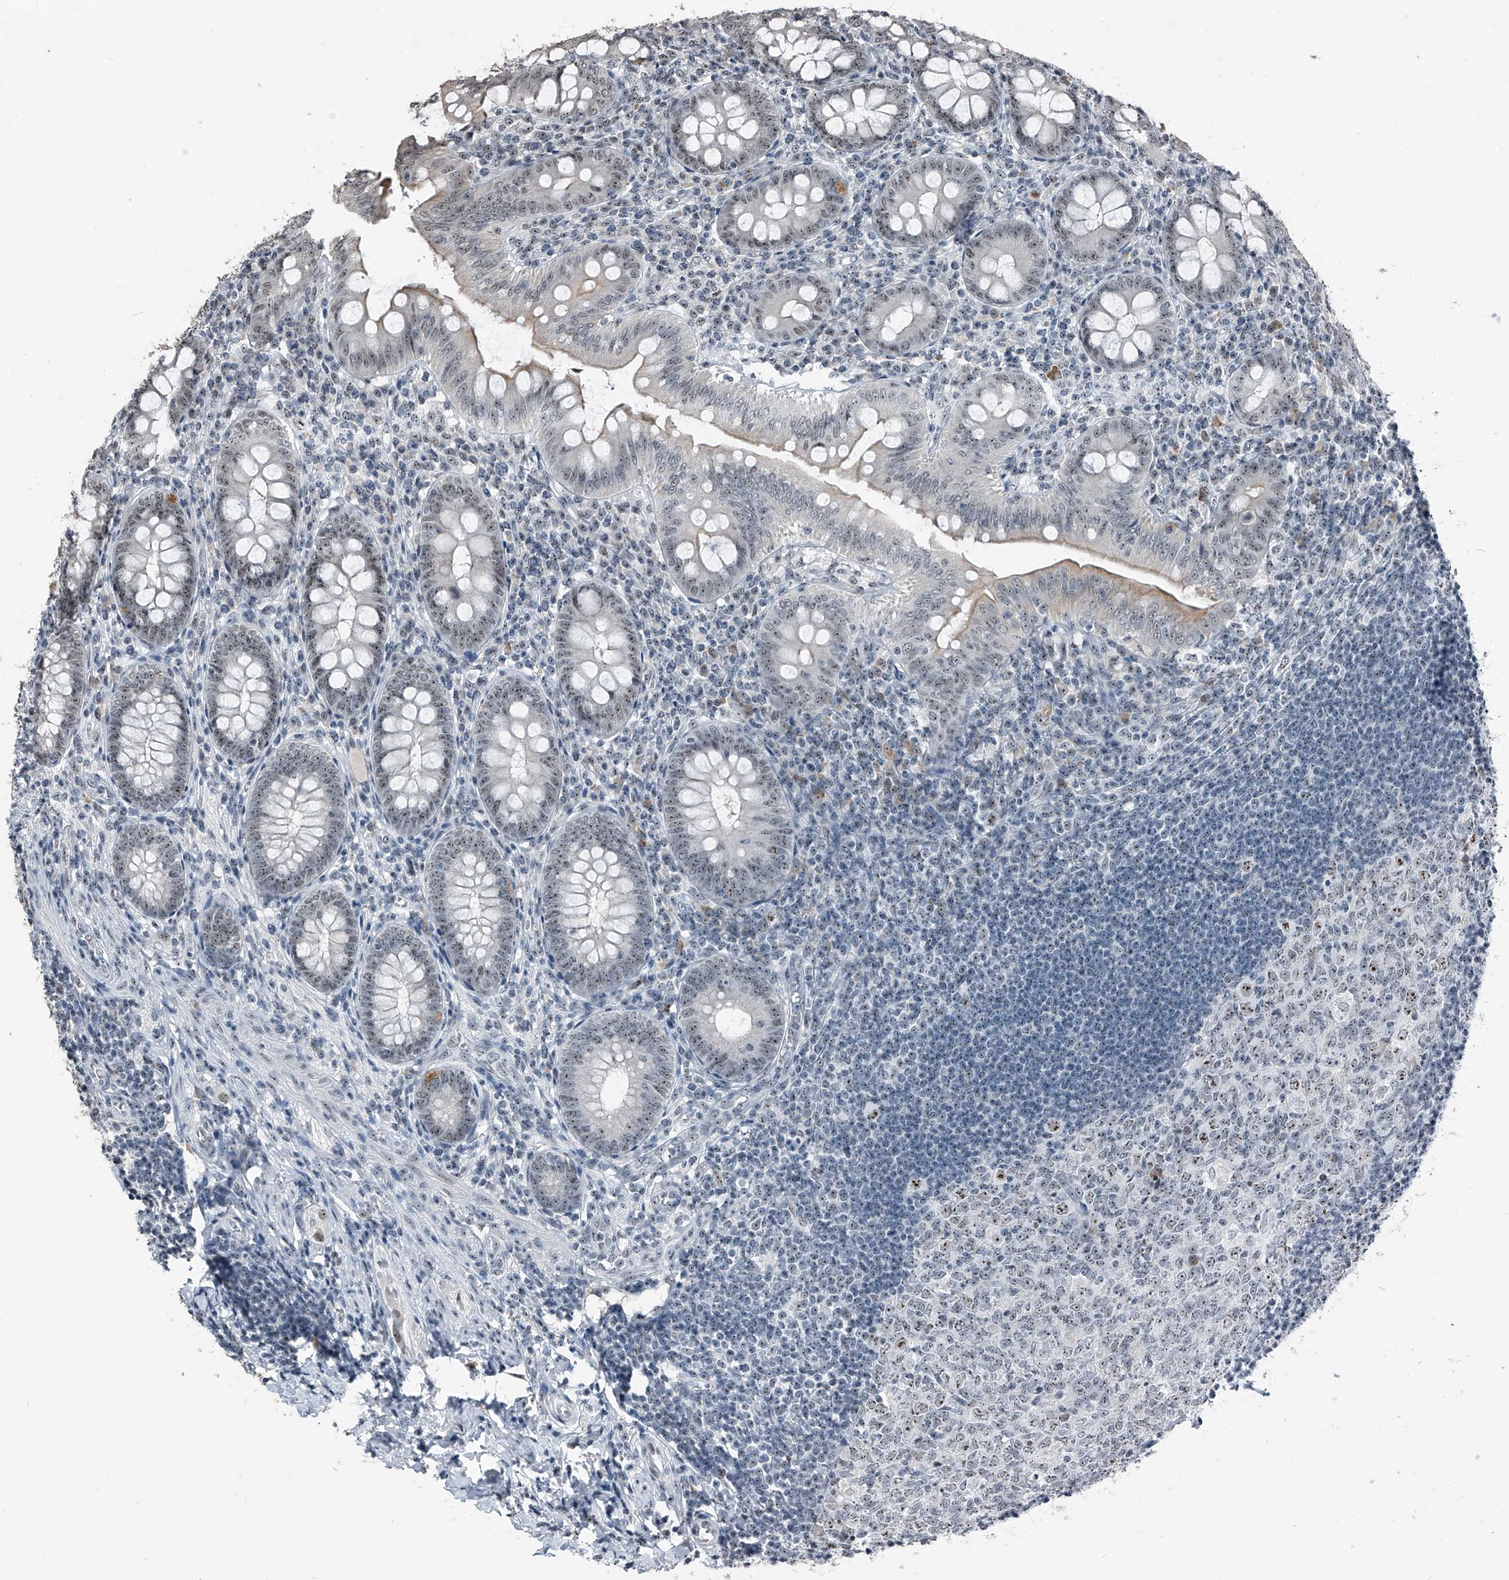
{"staining": {"intensity": "moderate", "quantity": ">75%", "location": "cytoplasmic/membranous,nuclear"}, "tissue": "appendix", "cell_type": "Glandular cells", "image_type": "normal", "snomed": [{"axis": "morphology", "description": "Normal tissue, NOS"}, {"axis": "topography", "description": "Appendix"}], "caption": "Appendix stained with DAB (3,3'-diaminobenzidine) immunohistochemistry demonstrates medium levels of moderate cytoplasmic/membranous,nuclear positivity in about >75% of glandular cells. Using DAB (brown) and hematoxylin (blue) stains, captured at high magnification using brightfield microscopy.", "gene": "TCOF1", "patient": {"sex": "male", "age": 14}}